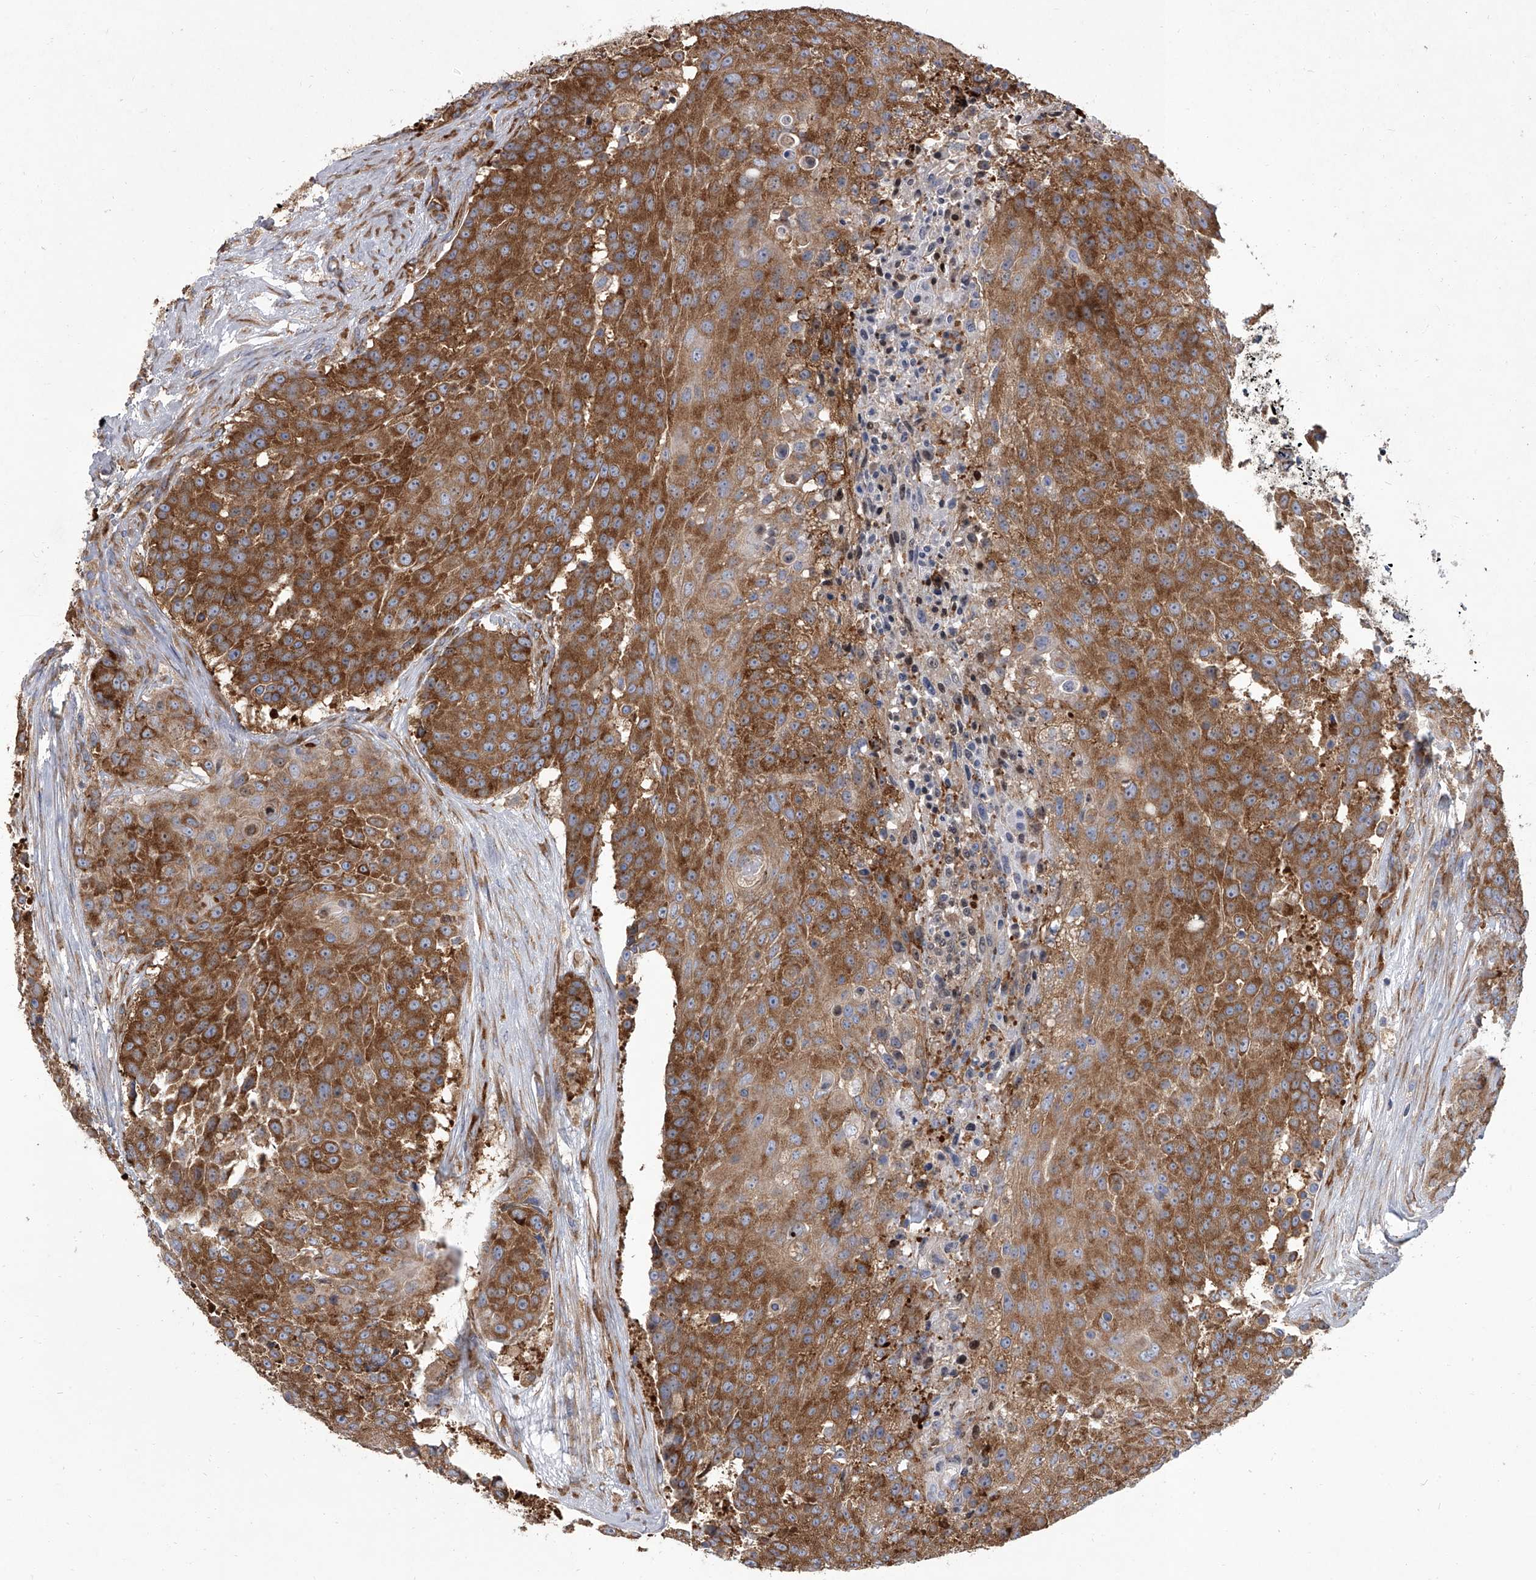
{"staining": {"intensity": "strong", "quantity": ">75%", "location": "cytoplasmic/membranous"}, "tissue": "urothelial cancer", "cell_type": "Tumor cells", "image_type": "cancer", "snomed": [{"axis": "morphology", "description": "Urothelial carcinoma, High grade"}, {"axis": "topography", "description": "Urinary bladder"}], "caption": "This image exhibits immunohistochemistry (IHC) staining of high-grade urothelial carcinoma, with high strong cytoplasmic/membranous expression in approximately >75% of tumor cells.", "gene": "EIF2S2", "patient": {"sex": "female", "age": 63}}